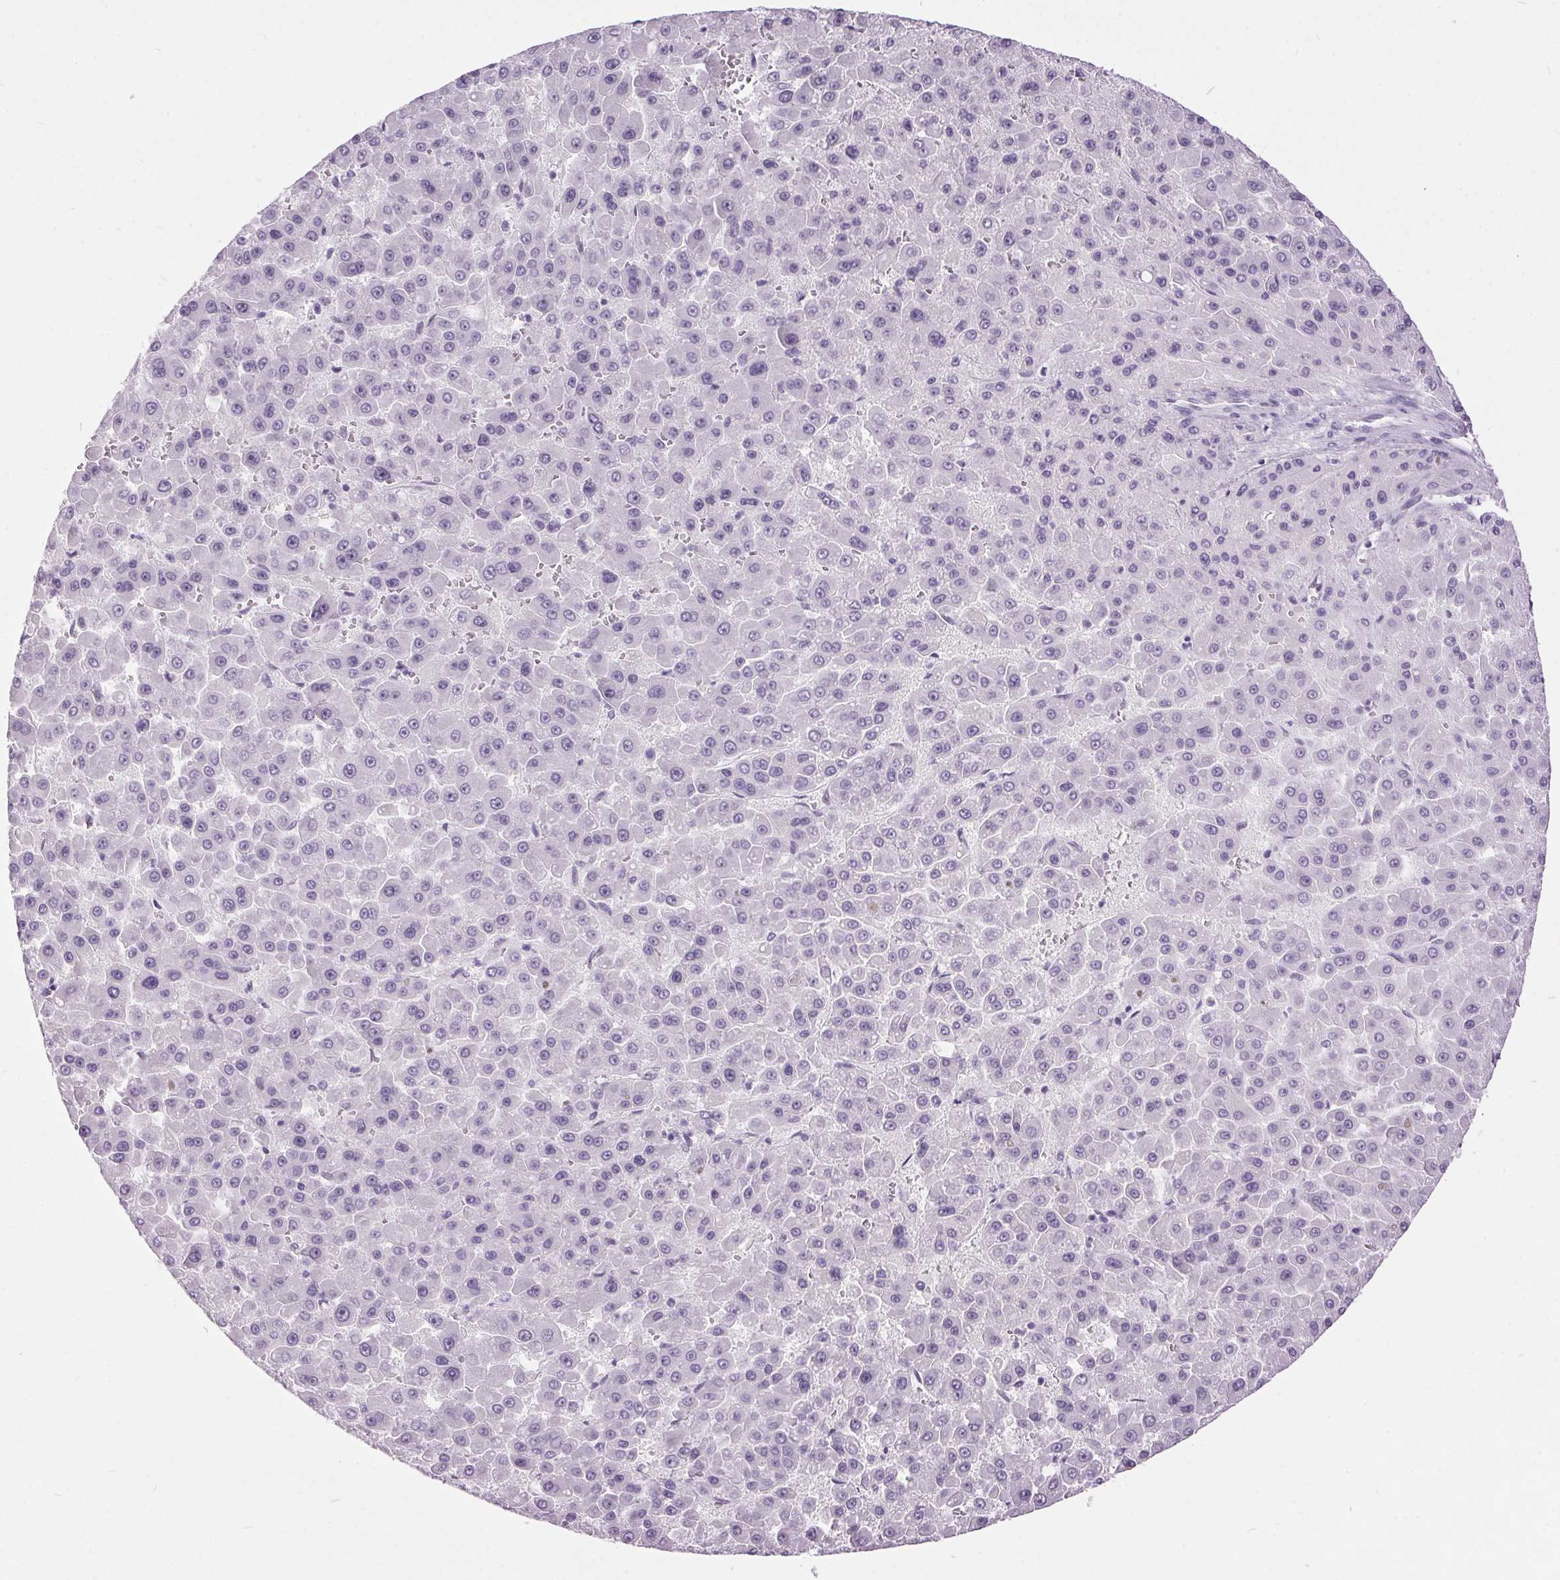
{"staining": {"intensity": "negative", "quantity": "none", "location": "none"}, "tissue": "liver cancer", "cell_type": "Tumor cells", "image_type": "cancer", "snomed": [{"axis": "morphology", "description": "Carcinoma, Hepatocellular, NOS"}, {"axis": "topography", "description": "Liver"}], "caption": "Hepatocellular carcinoma (liver) was stained to show a protein in brown. There is no significant positivity in tumor cells. Nuclei are stained in blue.", "gene": "ODAD2", "patient": {"sex": "male", "age": 78}}